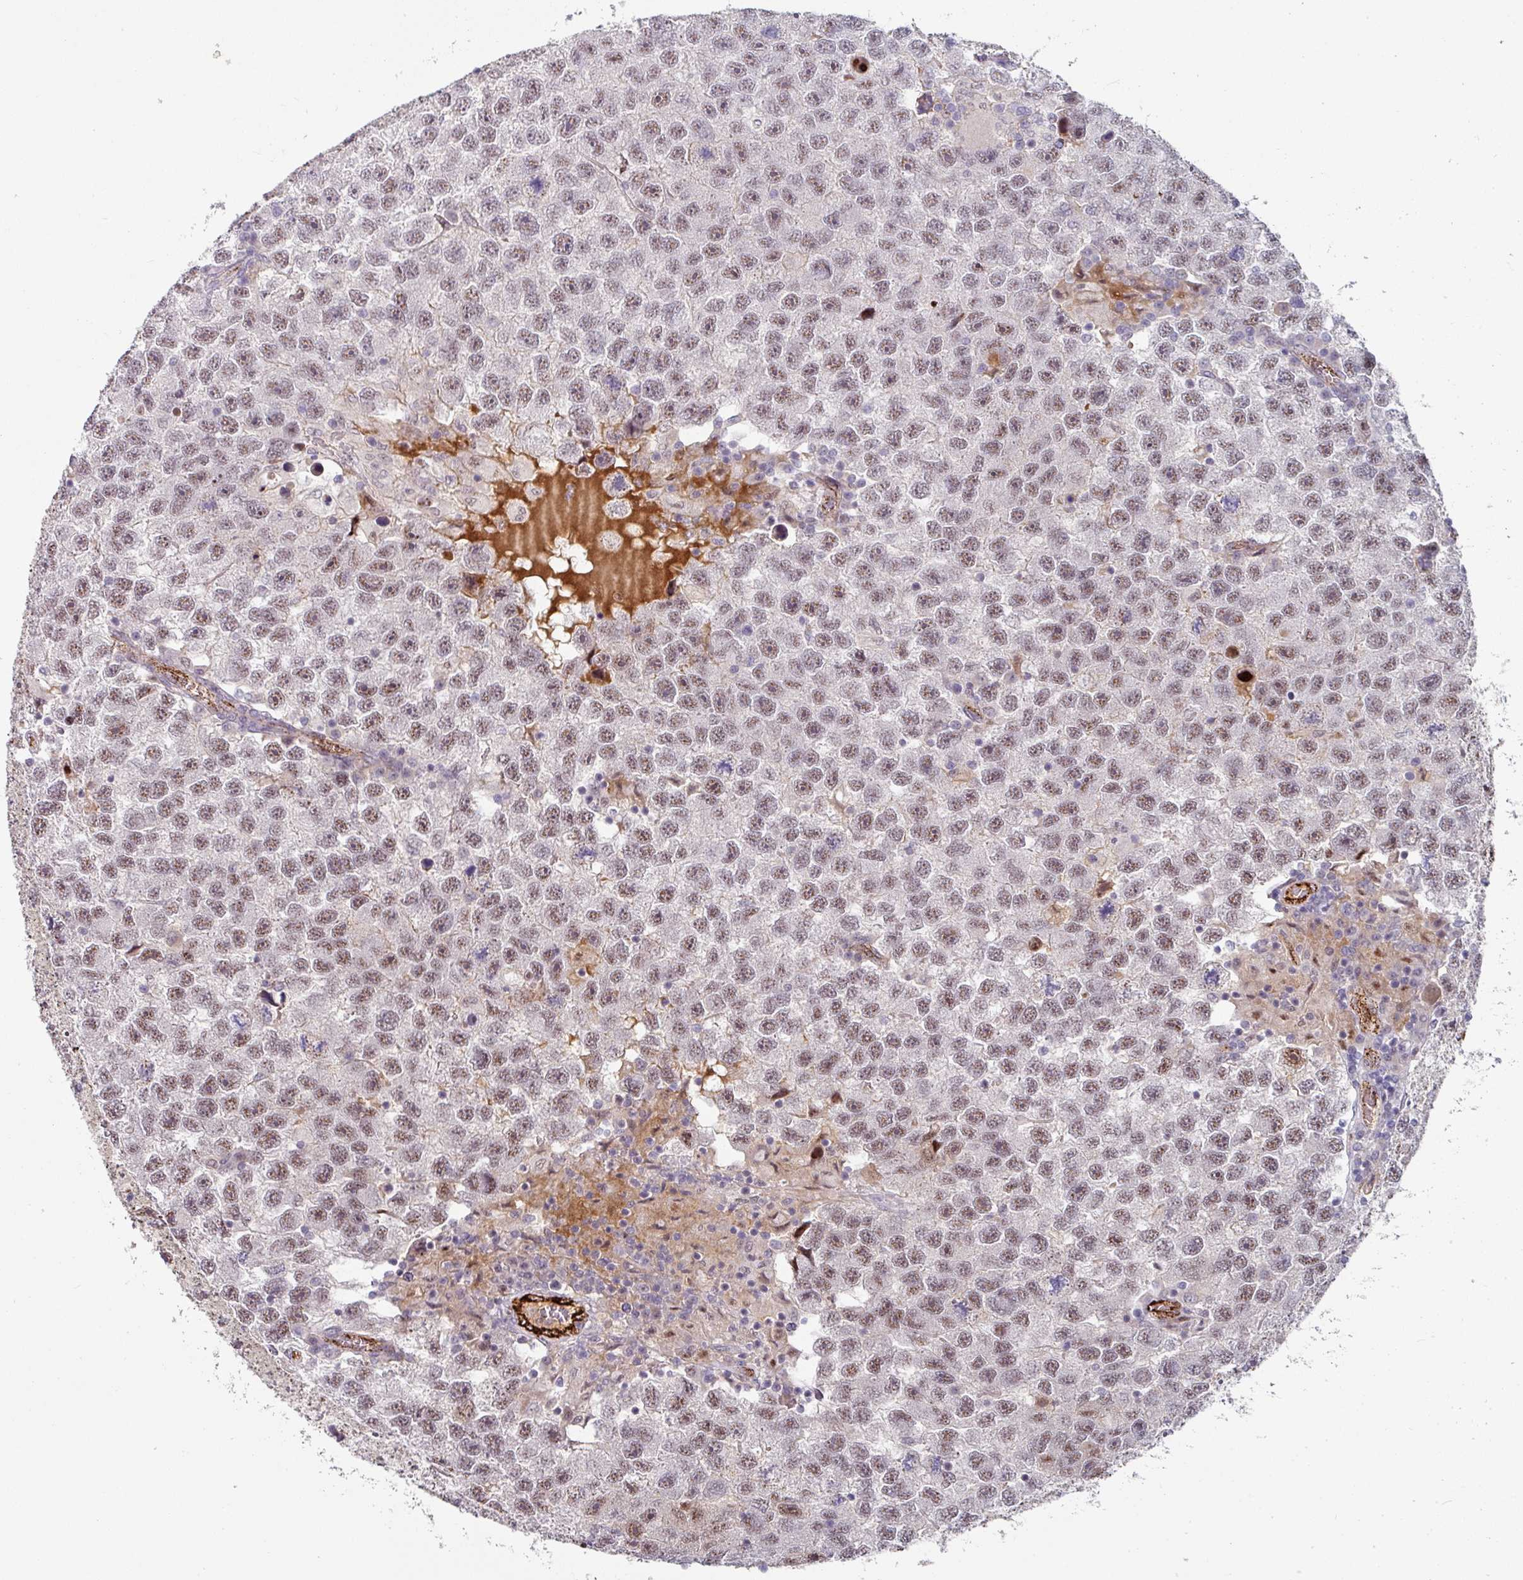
{"staining": {"intensity": "moderate", "quantity": ">75%", "location": "nuclear"}, "tissue": "testis cancer", "cell_type": "Tumor cells", "image_type": "cancer", "snomed": [{"axis": "morphology", "description": "Seminoma, NOS"}, {"axis": "topography", "description": "Testis"}], "caption": "Human testis cancer (seminoma) stained with a brown dye displays moderate nuclear positive staining in approximately >75% of tumor cells.", "gene": "SIDT2", "patient": {"sex": "male", "age": 26}}